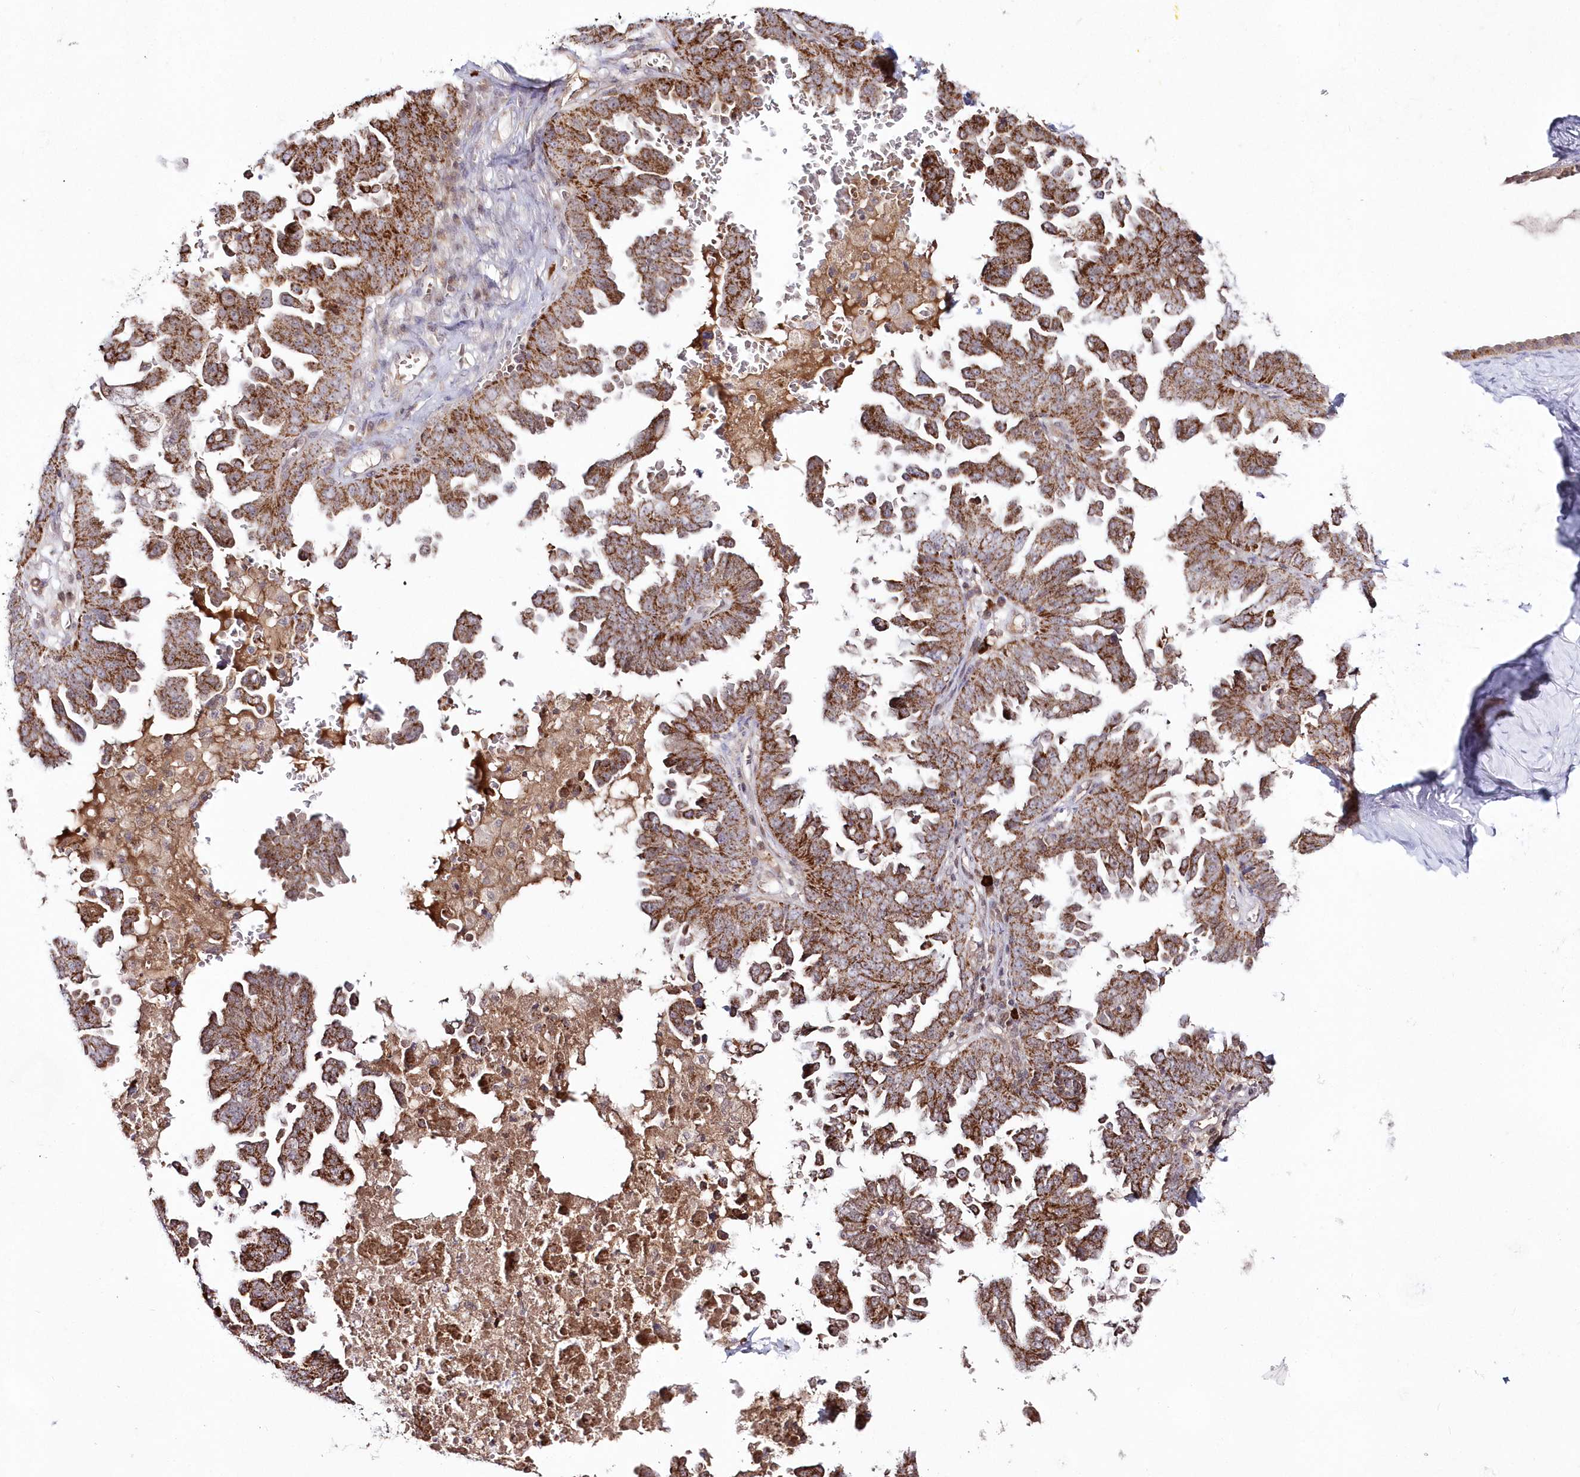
{"staining": {"intensity": "strong", "quantity": ">75%", "location": "cytoplasmic/membranous"}, "tissue": "ovarian cancer", "cell_type": "Tumor cells", "image_type": "cancer", "snomed": [{"axis": "morphology", "description": "Carcinoma, endometroid"}, {"axis": "topography", "description": "Ovary"}], "caption": "Ovarian cancer (endometroid carcinoma) was stained to show a protein in brown. There is high levels of strong cytoplasmic/membranous staining in about >75% of tumor cells.", "gene": "IMPA1", "patient": {"sex": "female", "age": 62}}